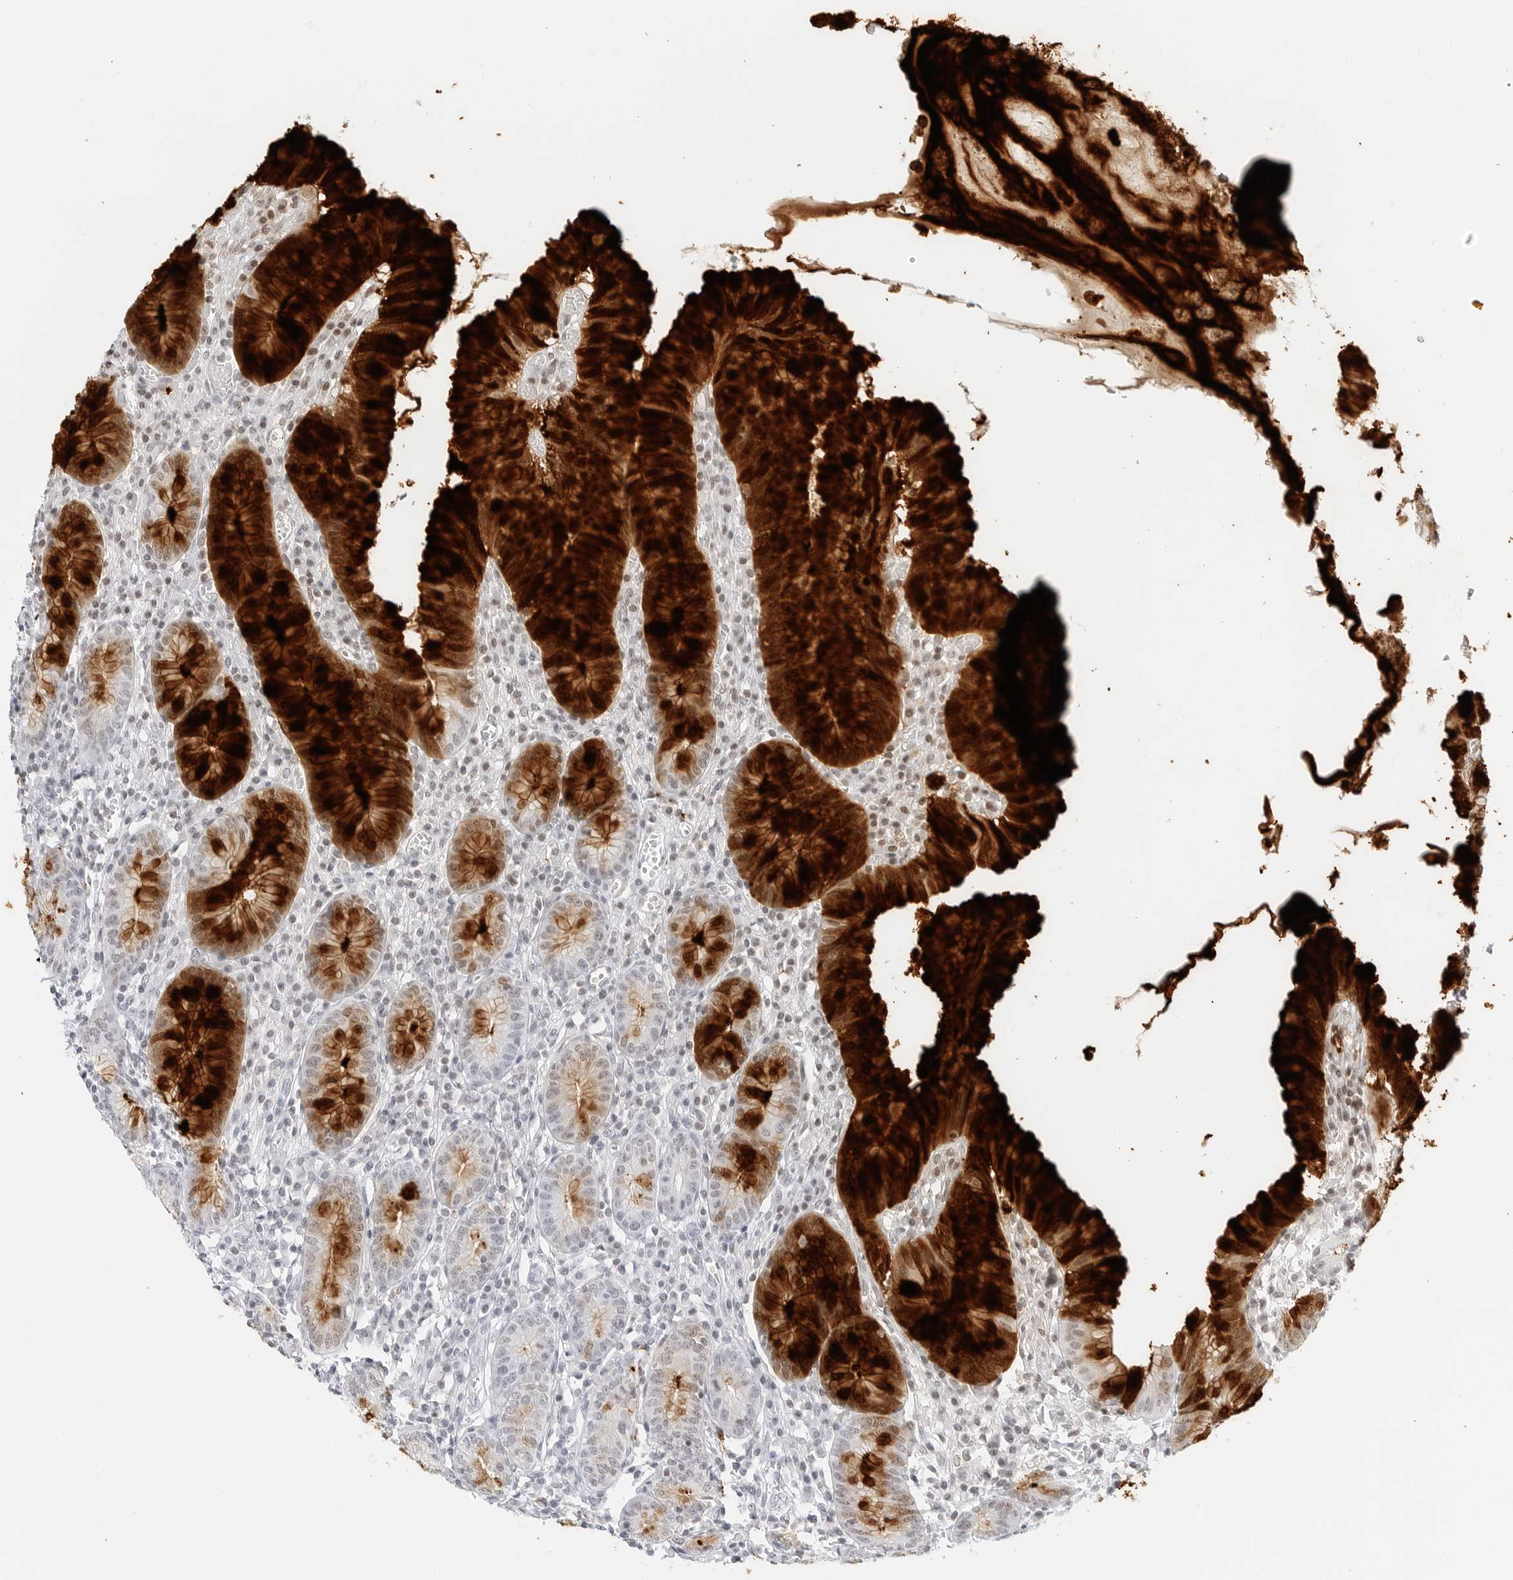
{"staining": {"intensity": "strong", "quantity": "25%-75%", "location": "cytoplasmic/membranous"}, "tissue": "stomach", "cell_type": "Glandular cells", "image_type": "normal", "snomed": [{"axis": "morphology", "description": "Normal tissue, NOS"}, {"axis": "topography", "description": "Stomach"}], "caption": "This is an image of immunohistochemistry staining of unremarkable stomach, which shows strong positivity in the cytoplasmic/membranous of glandular cells.", "gene": "TFF2", "patient": {"sex": "male", "age": 55}}